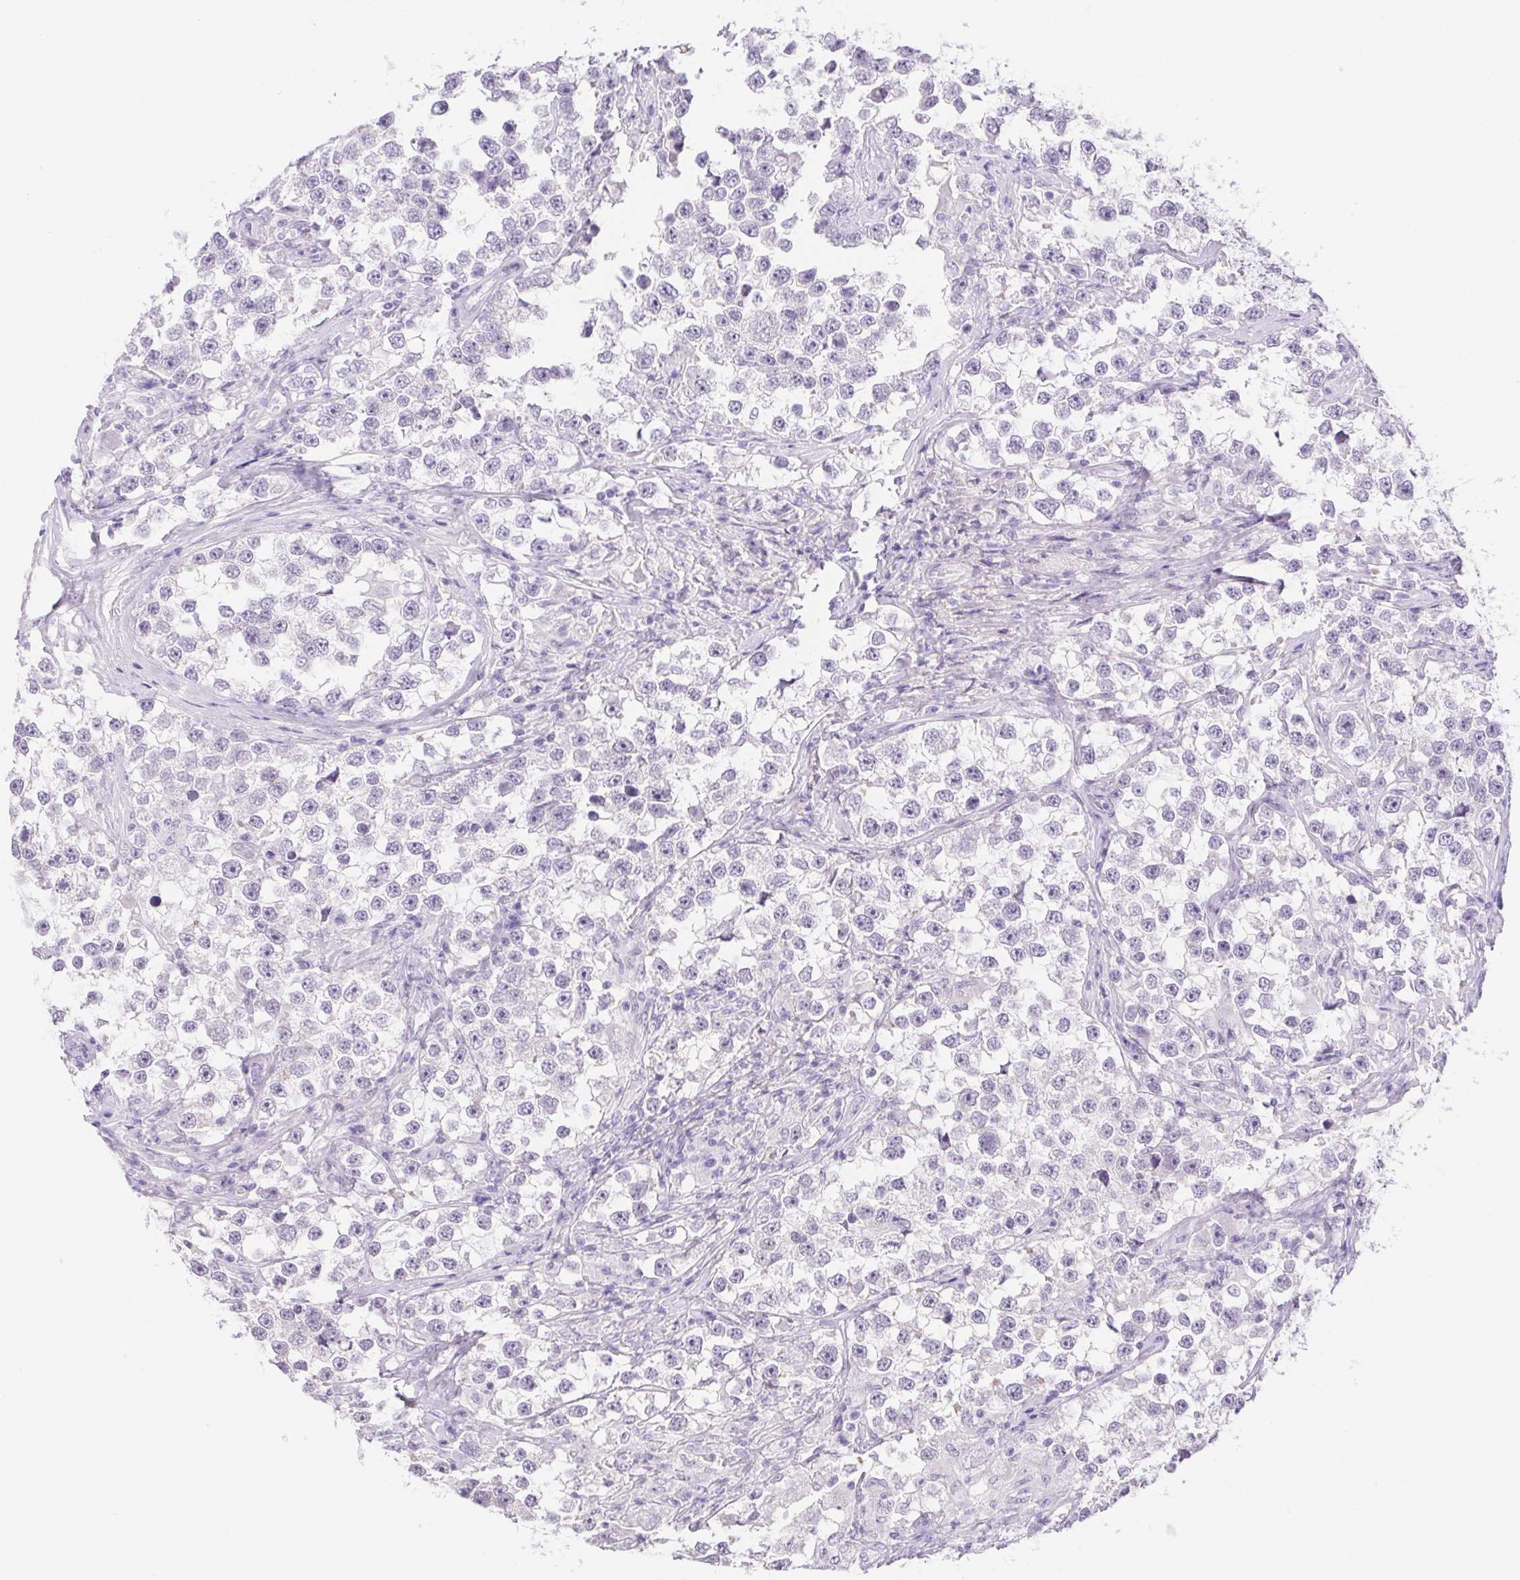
{"staining": {"intensity": "negative", "quantity": "none", "location": "none"}, "tissue": "testis cancer", "cell_type": "Tumor cells", "image_type": "cancer", "snomed": [{"axis": "morphology", "description": "Seminoma, NOS"}, {"axis": "topography", "description": "Testis"}], "caption": "Tumor cells show no significant expression in testis cancer (seminoma).", "gene": "CAND1", "patient": {"sex": "male", "age": 46}}